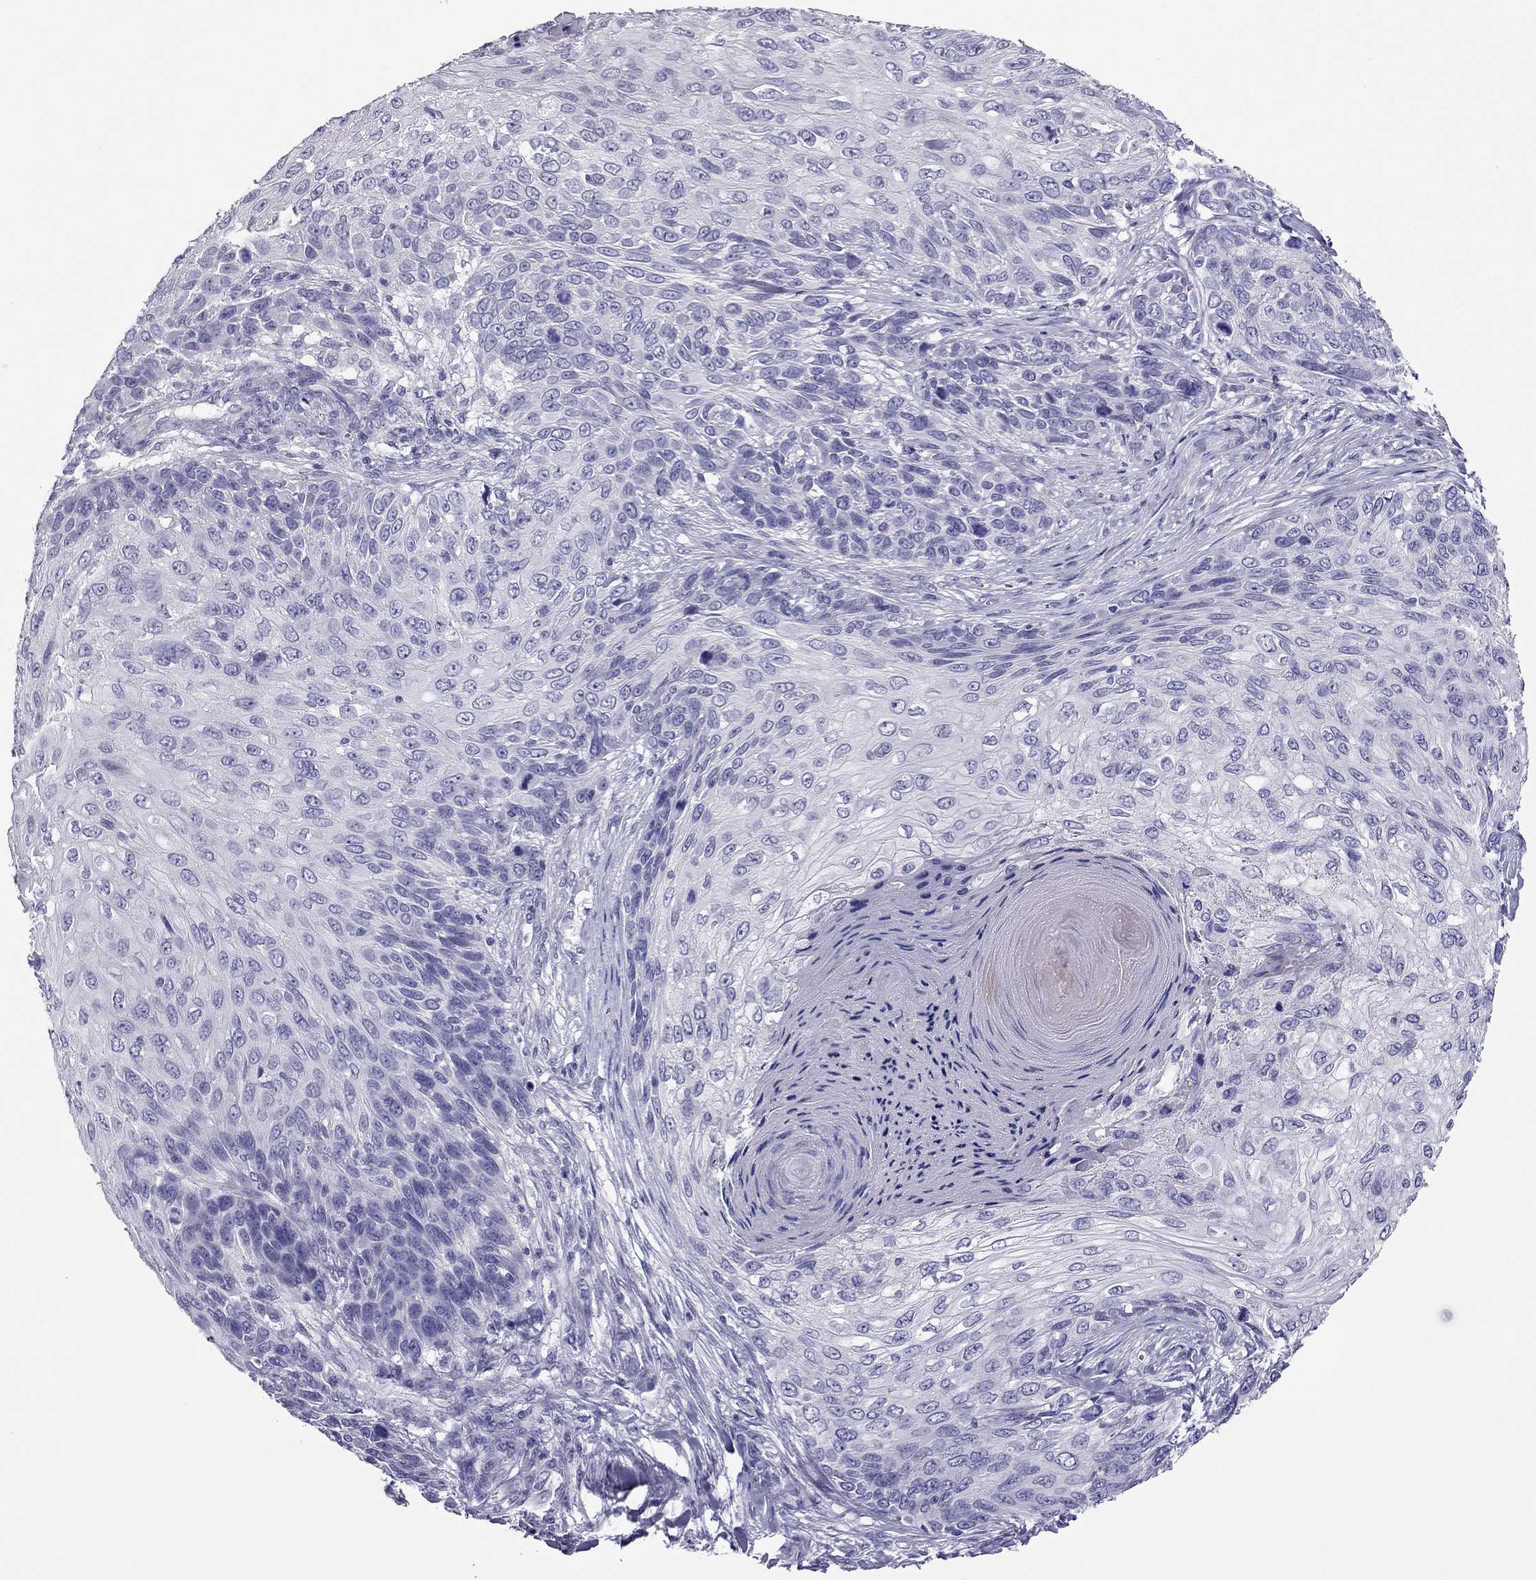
{"staining": {"intensity": "negative", "quantity": "none", "location": "none"}, "tissue": "skin cancer", "cell_type": "Tumor cells", "image_type": "cancer", "snomed": [{"axis": "morphology", "description": "Squamous cell carcinoma, NOS"}, {"axis": "topography", "description": "Skin"}], "caption": "This image is of squamous cell carcinoma (skin) stained with immunohistochemistry to label a protein in brown with the nuclei are counter-stained blue. There is no expression in tumor cells.", "gene": "PDE6A", "patient": {"sex": "male", "age": 92}}